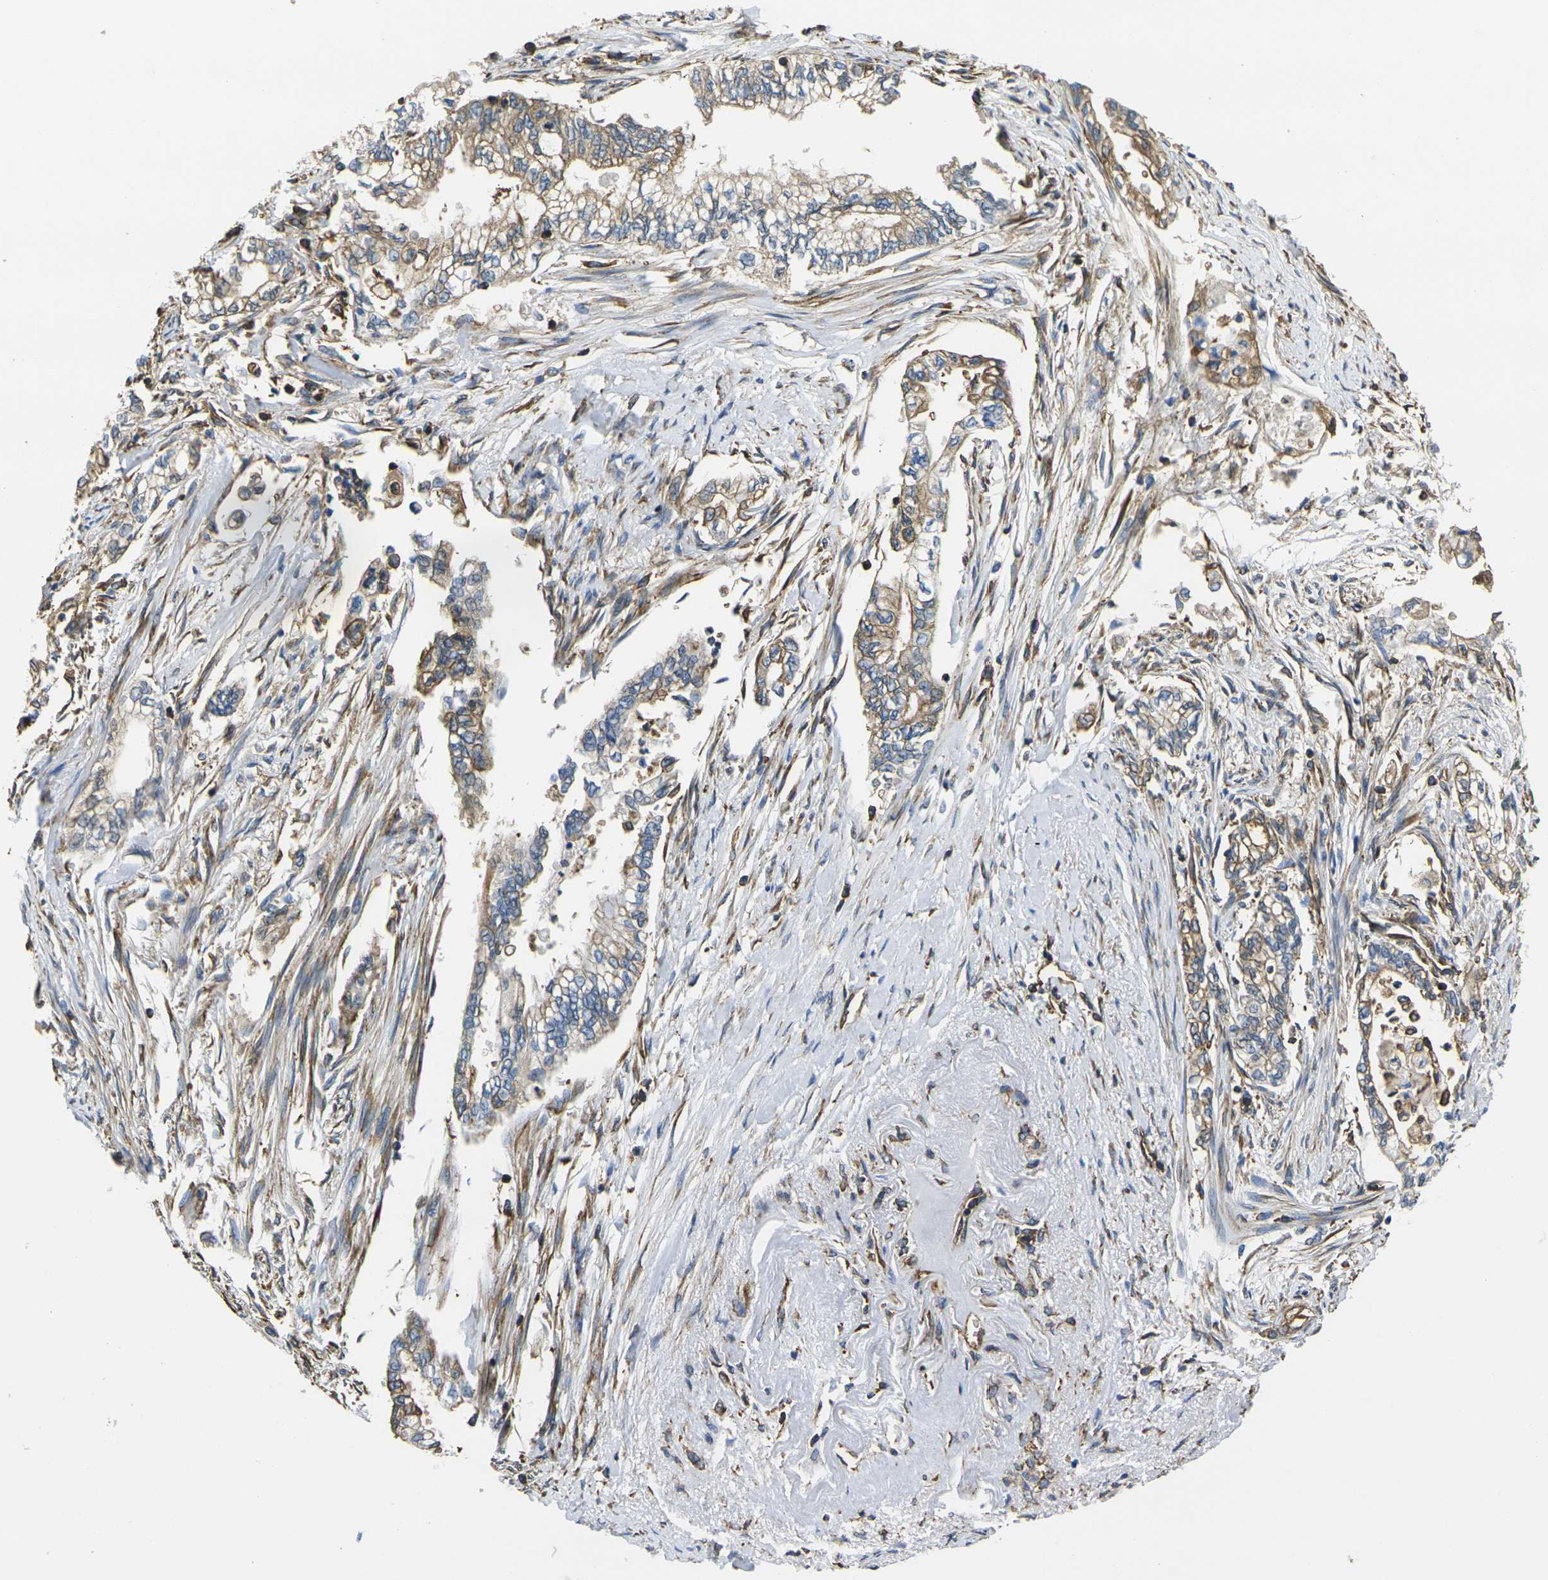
{"staining": {"intensity": "moderate", "quantity": ">75%", "location": "cytoplasmic/membranous"}, "tissue": "pancreatic cancer", "cell_type": "Tumor cells", "image_type": "cancer", "snomed": [{"axis": "morphology", "description": "Normal tissue, NOS"}, {"axis": "topography", "description": "Pancreas"}], "caption": "Protein expression analysis of pancreatic cancer exhibits moderate cytoplasmic/membranous staining in about >75% of tumor cells.", "gene": "FAM110D", "patient": {"sex": "male", "age": 42}}